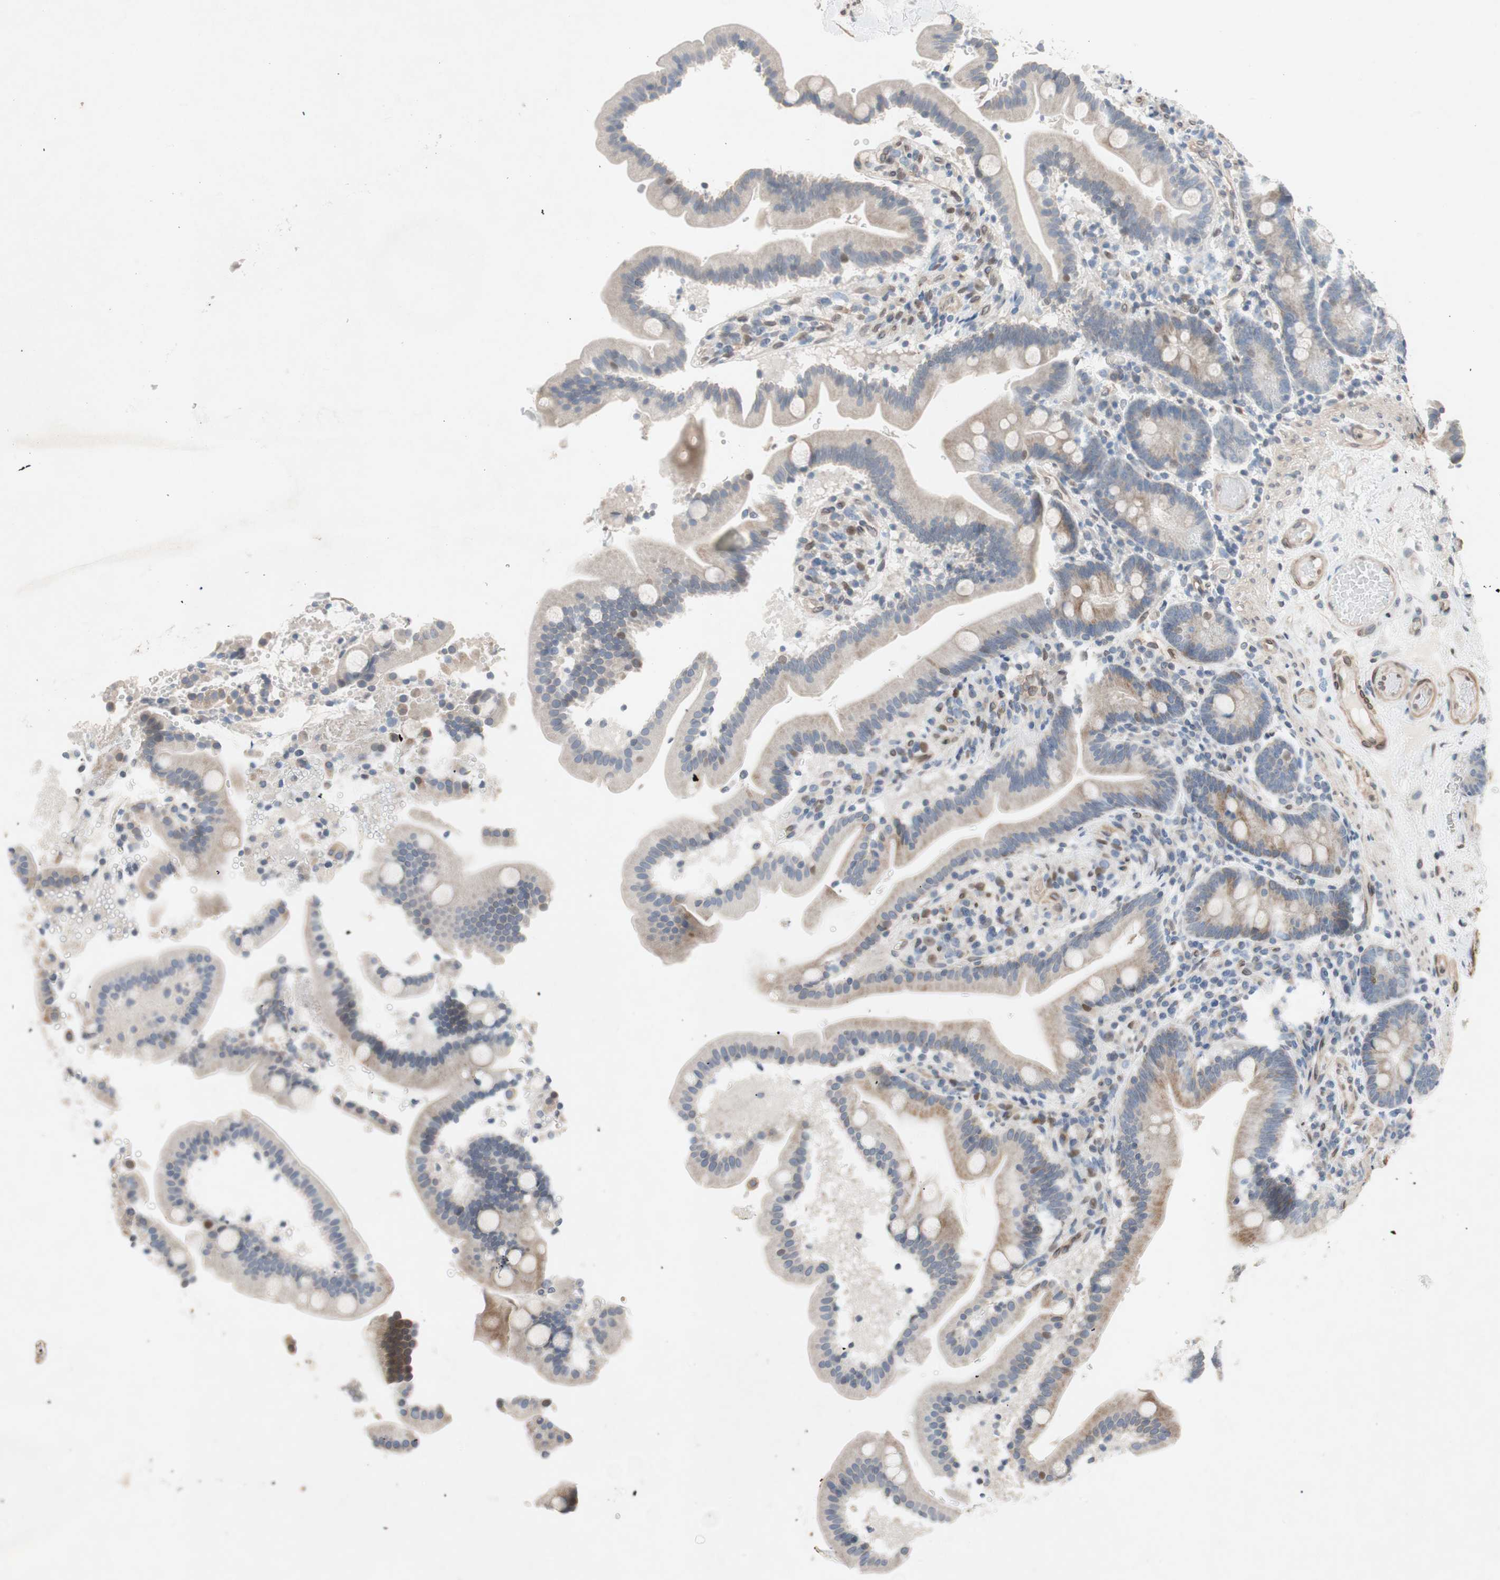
{"staining": {"intensity": "weak", "quantity": "25%-75%", "location": "cytoplasmic/membranous"}, "tissue": "duodenum", "cell_type": "Glandular cells", "image_type": "normal", "snomed": [{"axis": "morphology", "description": "Normal tissue, NOS"}, {"axis": "topography", "description": "Duodenum"}], "caption": "Immunohistochemical staining of normal duodenum exhibits low levels of weak cytoplasmic/membranous positivity in about 25%-75% of glandular cells. (brown staining indicates protein expression, while blue staining denotes nuclei).", "gene": "ARNT2", "patient": {"sex": "male", "age": 54}}